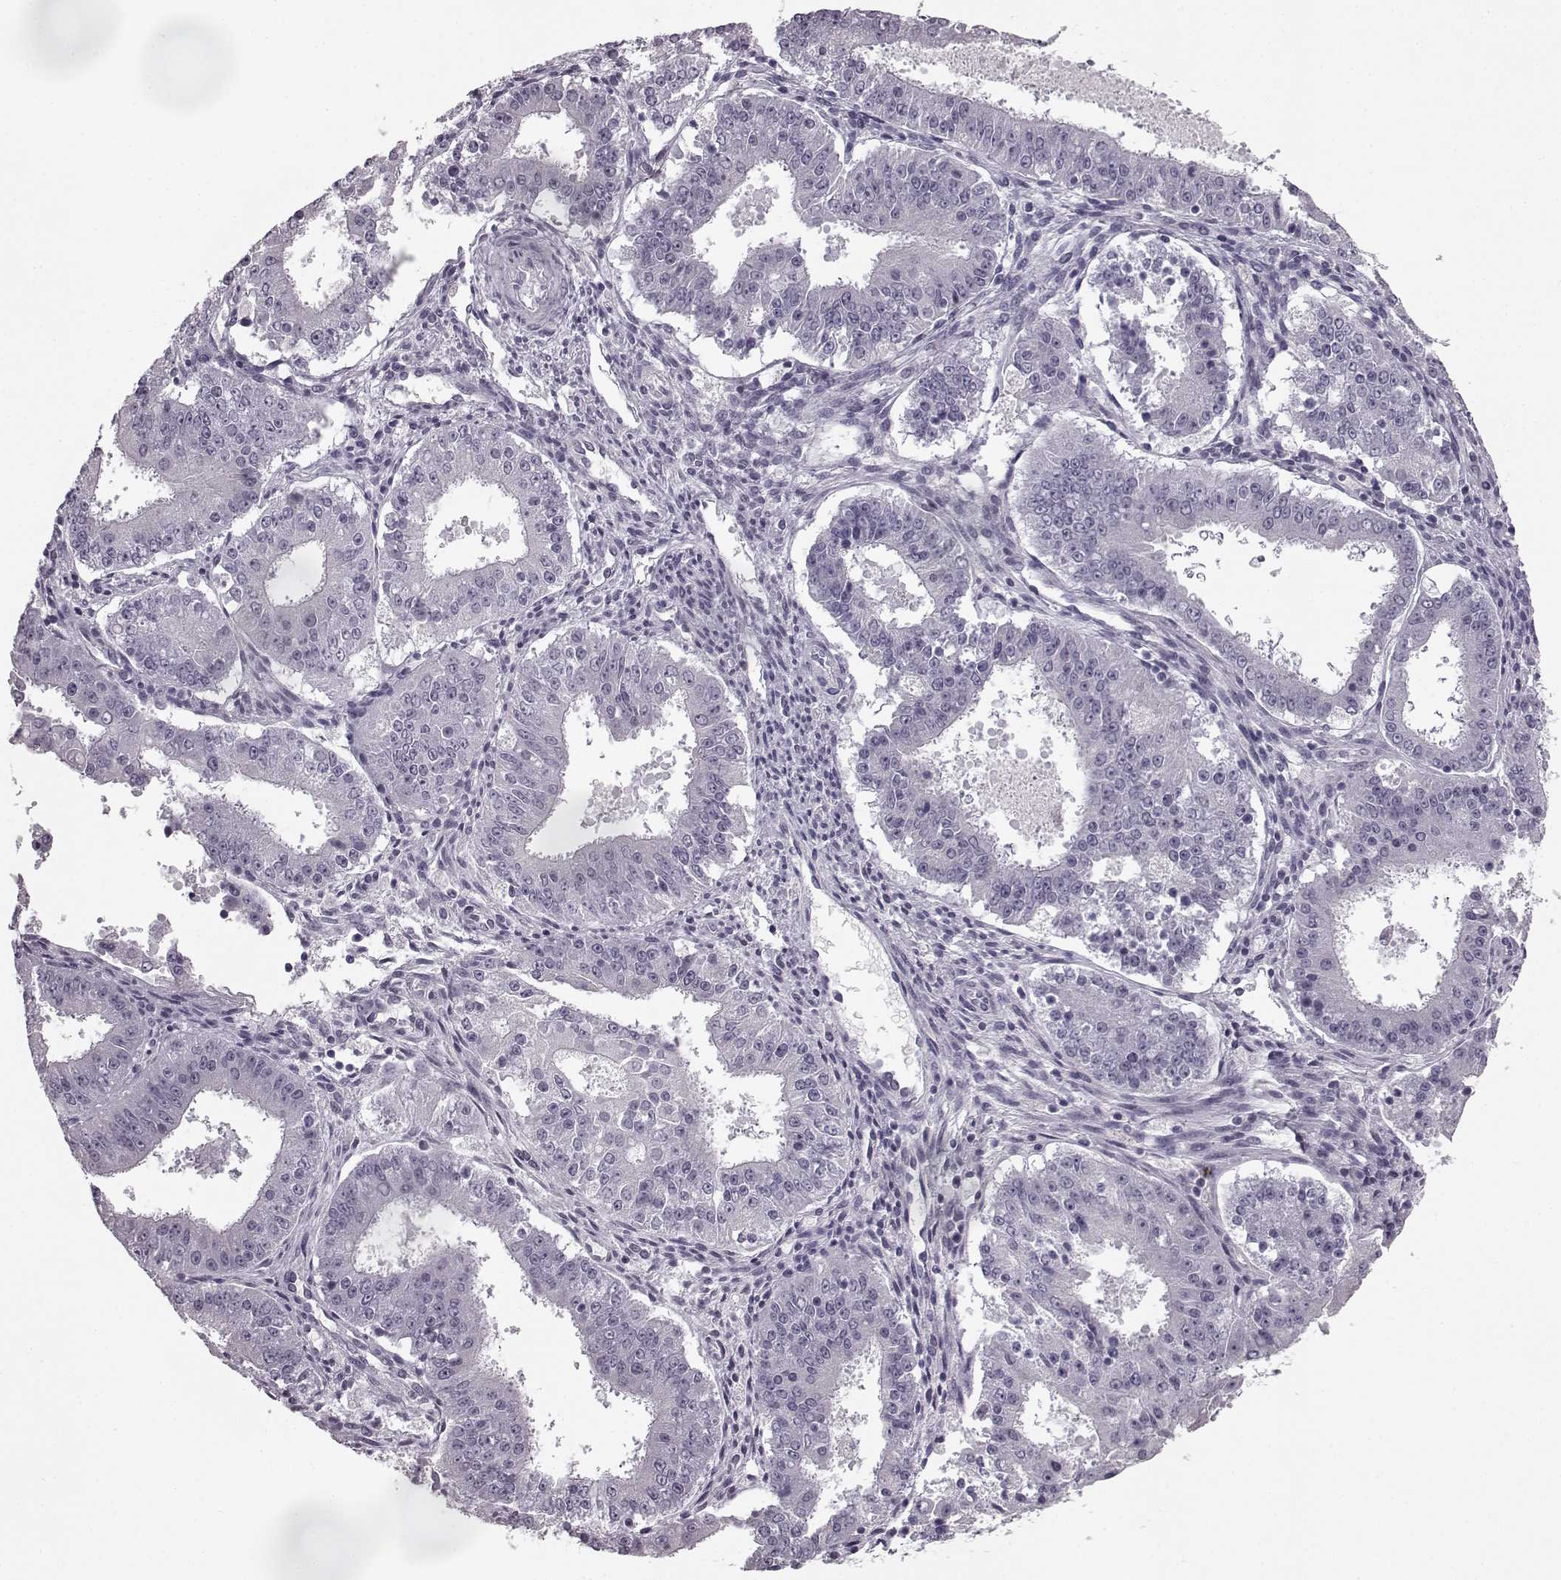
{"staining": {"intensity": "negative", "quantity": "none", "location": "none"}, "tissue": "ovarian cancer", "cell_type": "Tumor cells", "image_type": "cancer", "snomed": [{"axis": "morphology", "description": "Carcinoma, endometroid"}, {"axis": "topography", "description": "Ovary"}], "caption": "Tumor cells show no significant positivity in endometroid carcinoma (ovarian).", "gene": "SEMG2", "patient": {"sex": "female", "age": 42}}